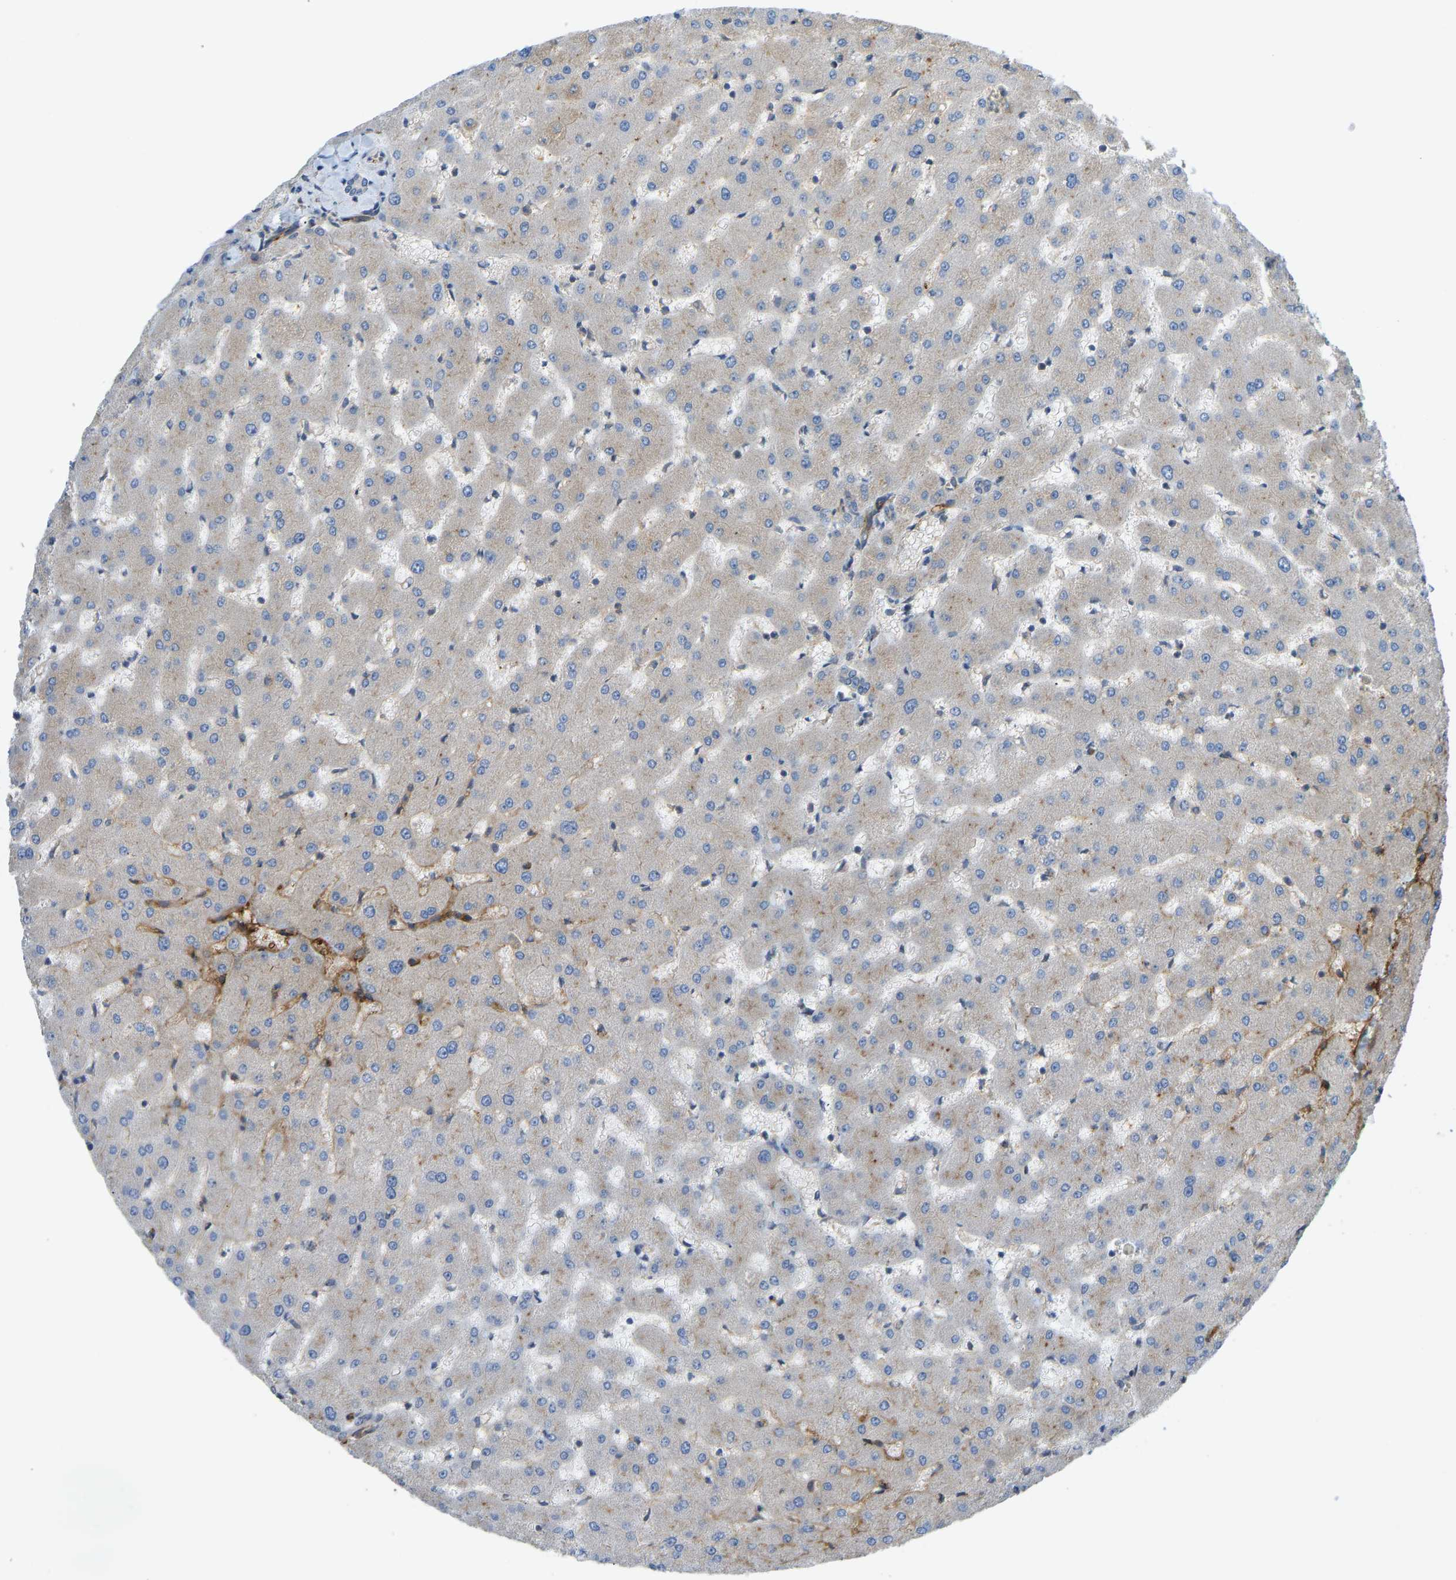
{"staining": {"intensity": "negative", "quantity": "none", "location": "none"}, "tissue": "liver", "cell_type": "Cholangiocytes", "image_type": "normal", "snomed": [{"axis": "morphology", "description": "Normal tissue, NOS"}, {"axis": "topography", "description": "Liver"}], "caption": "An IHC image of benign liver is shown. There is no staining in cholangiocytes of liver.", "gene": "CCT8", "patient": {"sex": "female", "age": 63}}